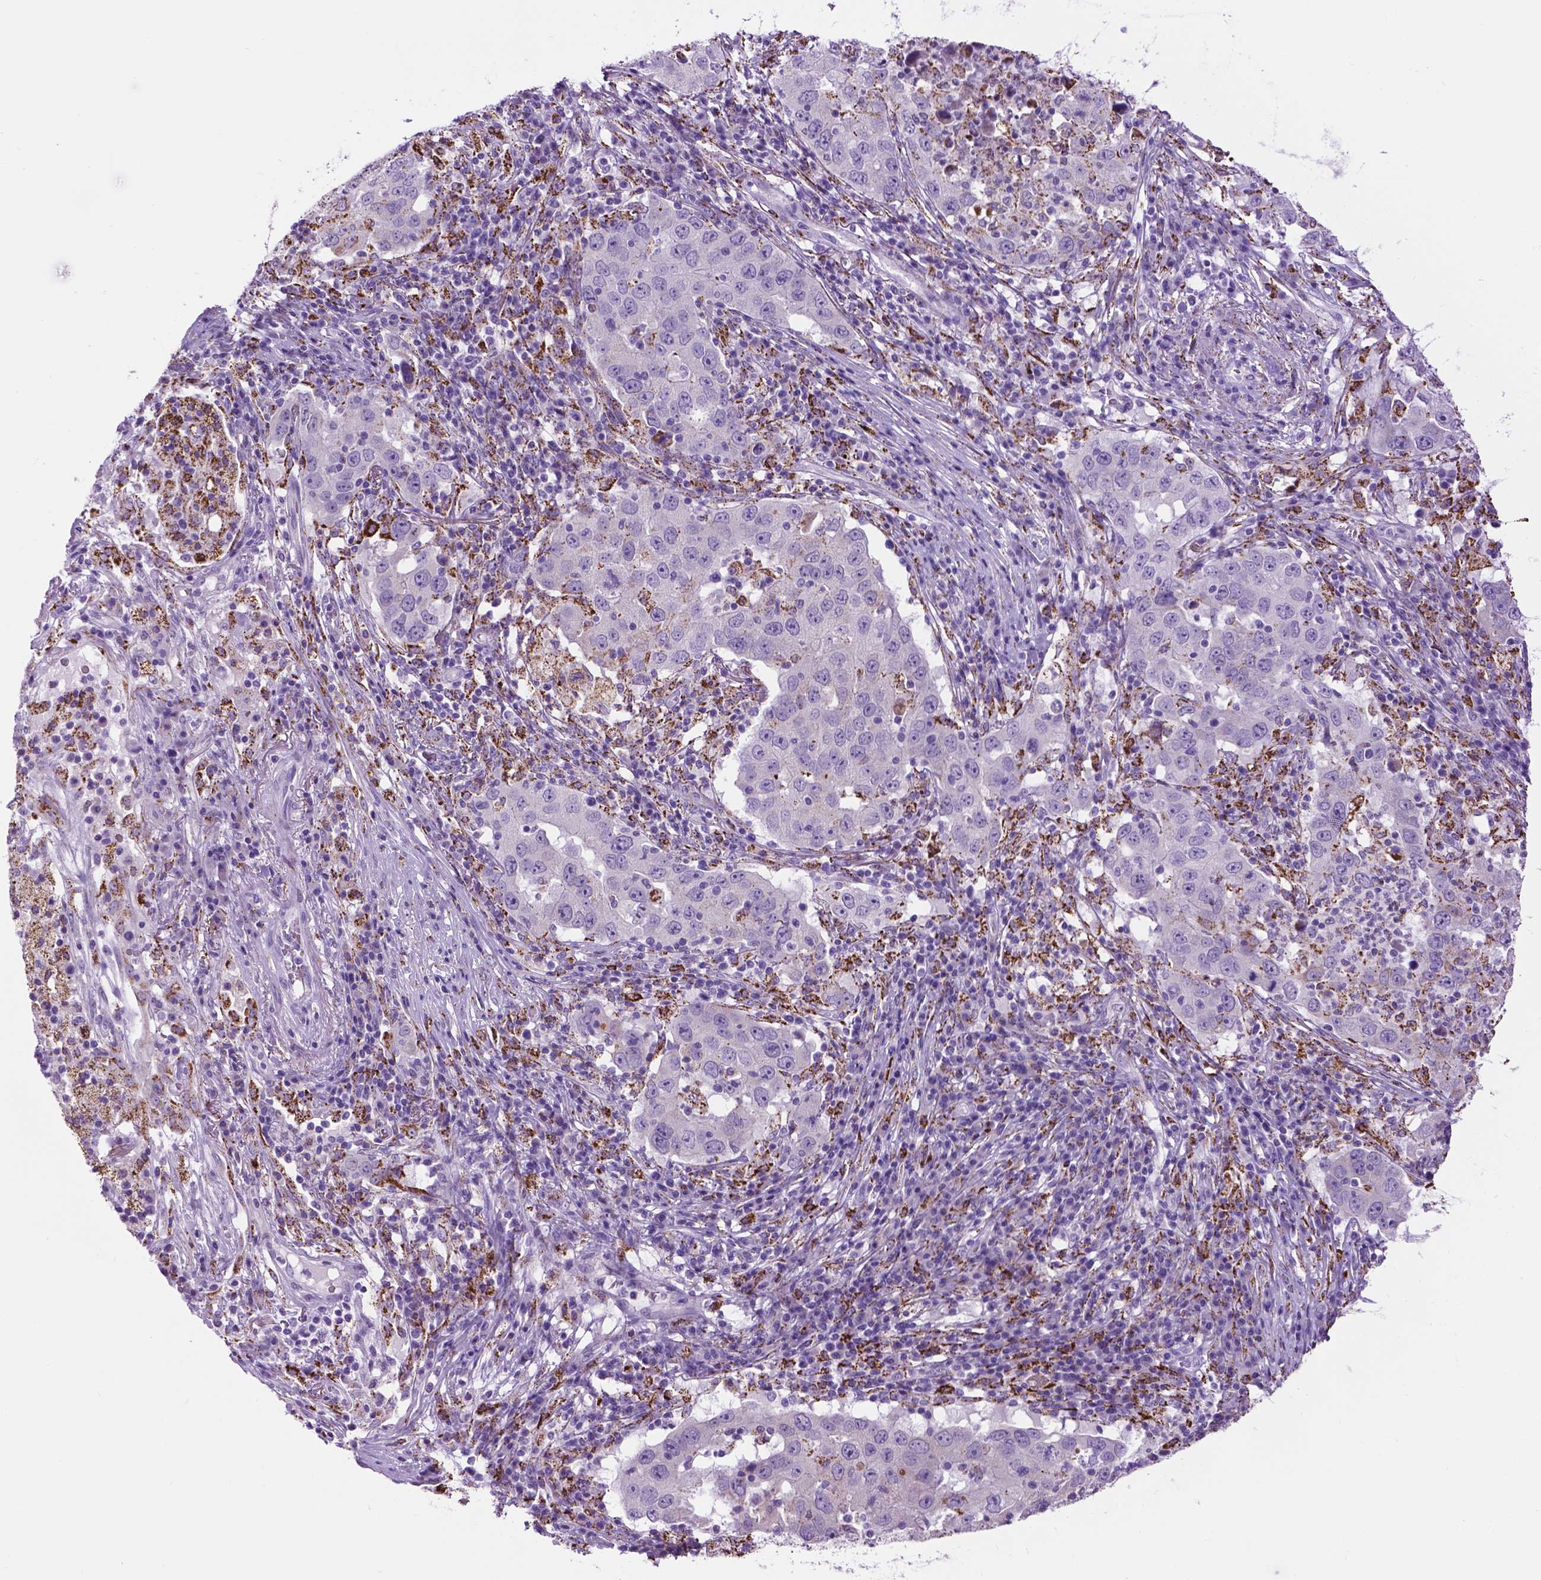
{"staining": {"intensity": "negative", "quantity": "none", "location": "none"}, "tissue": "lung cancer", "cell_type": "Tumor cells", "image_type": "cancer", "snomed": [{"axis": "morphology", "description": "Adenocarcinoma, NOS"}, {"axis": "topography", "description": "Lung"}], "caption": "The immunohistochemistry (IHC) photomicrograph has no significant staining in tumor cells of lung cancer (adenocarcinoma) tissue.", "gene": "TMEM132E", "patient": {"sex": "male", "age": 73}}